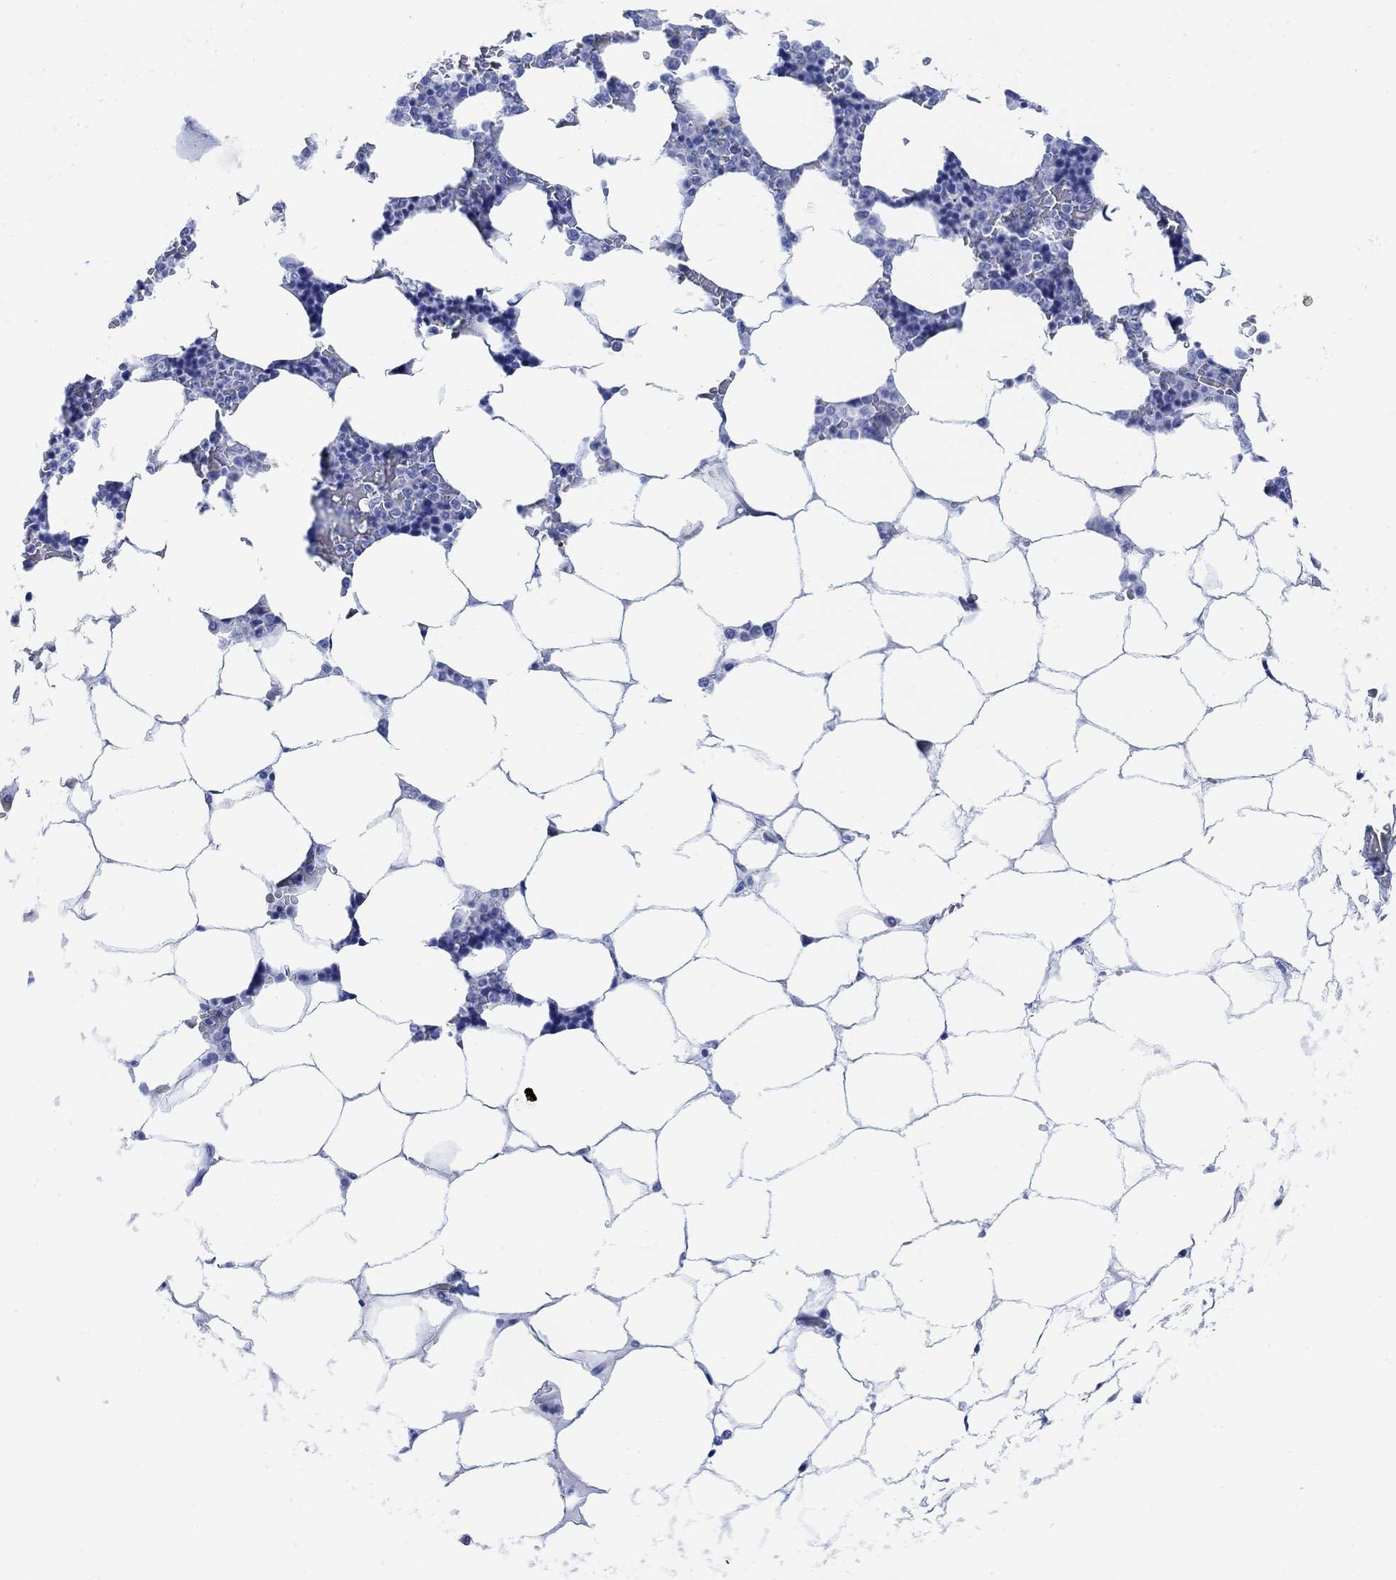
{"staining": {"intensity": "negative", "quantity": "none", "location": "none"}, "tissue": "bone marrow", "cell_type": "Hematopoietic cells", "image_type": "normal", "snomed": [{"axis": "morphology", "description": "Normal tissue, NOS"}, {"axis": "topography", "description": "Bone marrow"}], "caption": "The photomicrograph shows no significant expression in hematopoietic cells of bone marrow. The staining is performed using DAB (3,3'-diaminobenzidine) brown chromogen with nuclei counter-stained in using hematoxylin.", "gene": "GNG13", "patient": {"sex": "male", "age": 63}}